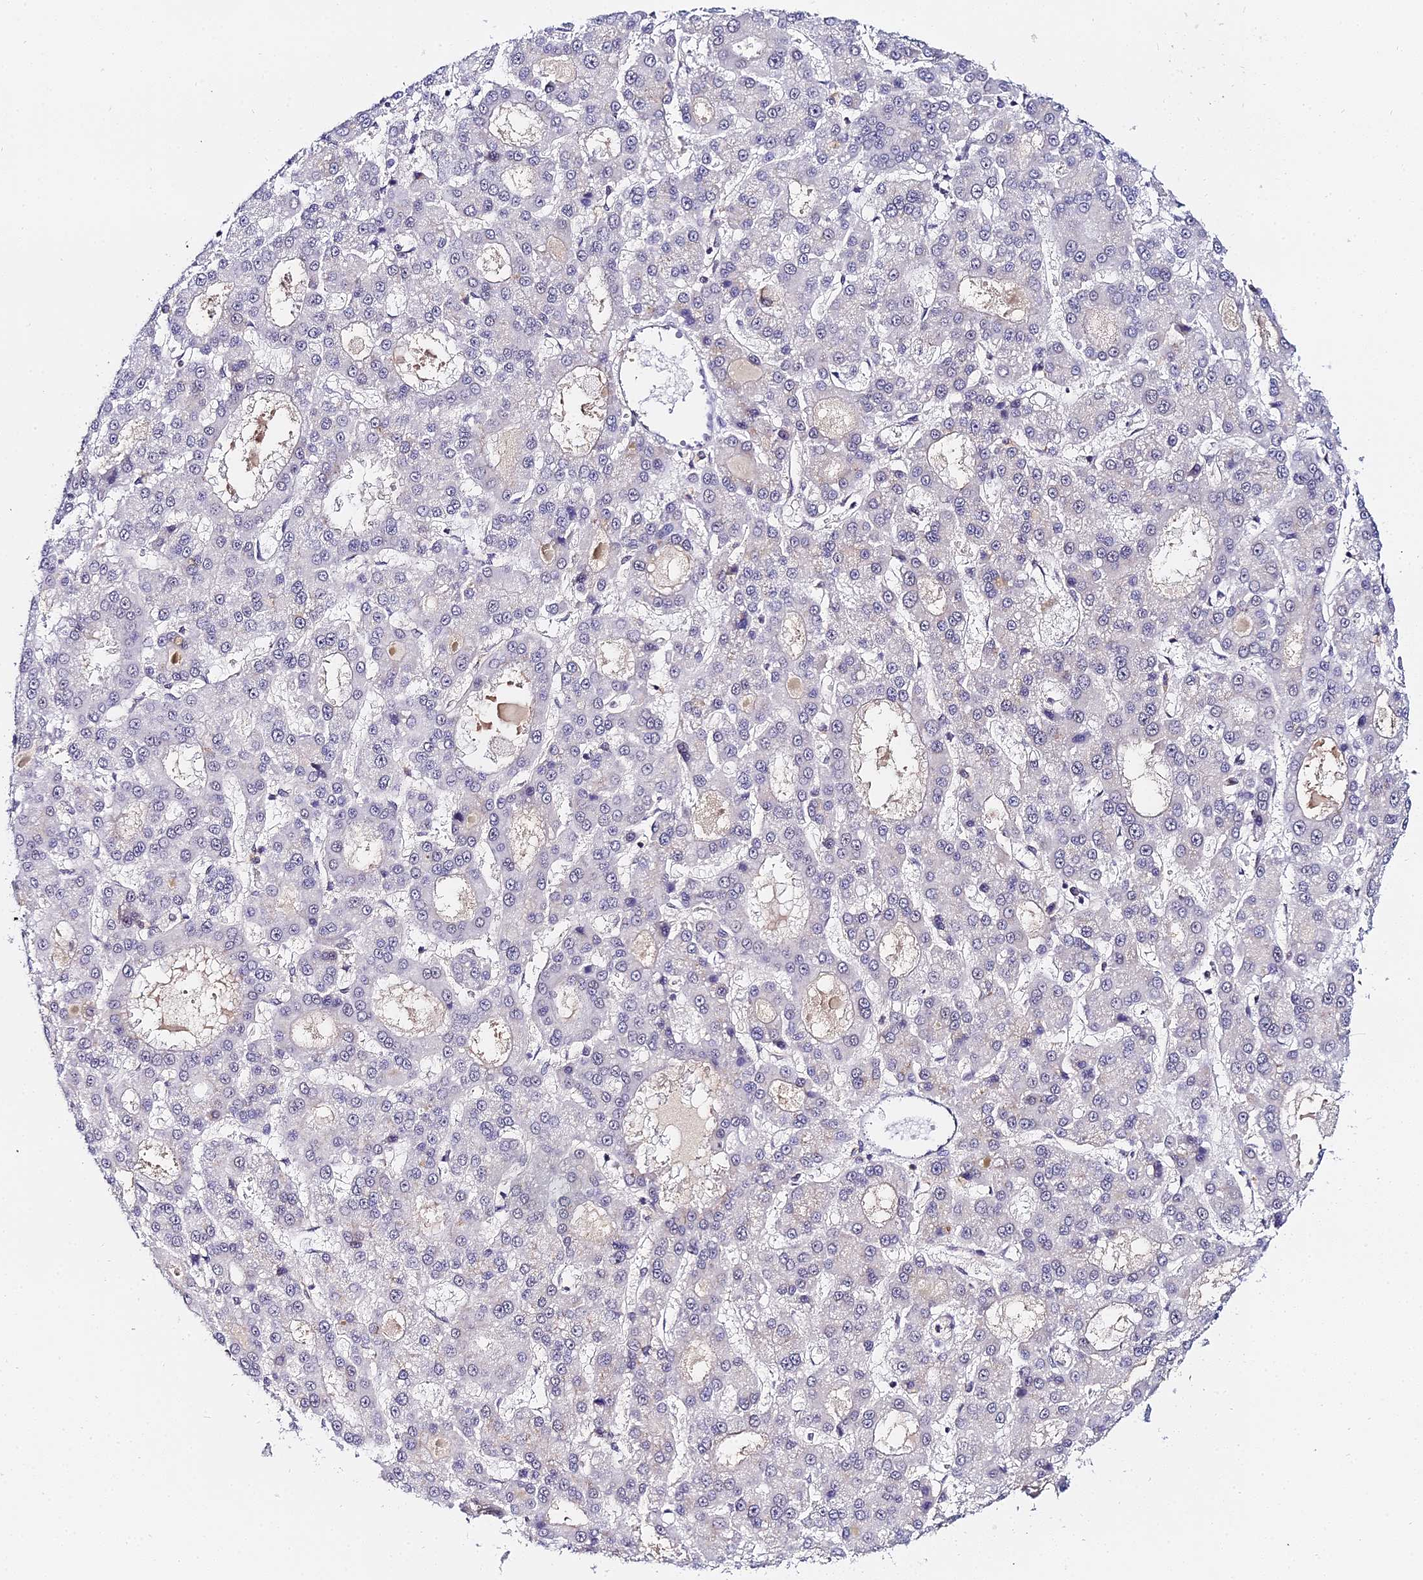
{"staining": {"intensity": "negative", "quantity": "none", "location": "none"}, "tissue": "liver cancer", "cell_type": "Tumor cells", "image_type": "cancer", "snomed": [{"axis": "morphology", "description": "Carcinoma, Hepatocellular, NOS"}, {"axis": "topography", "description": "Liver"}], "caption": "Immunohistochemical staining of hepatocellular carcinoma (liver) exhibits no significant positivity in tumor cells. (DAB (3,3'-diaminobenzidine) immunohistochemistry visualized using brightfield microscopy, high magnification).", "gene": "EXOSC3", "patient": {"sex": "male", "age": 70}}